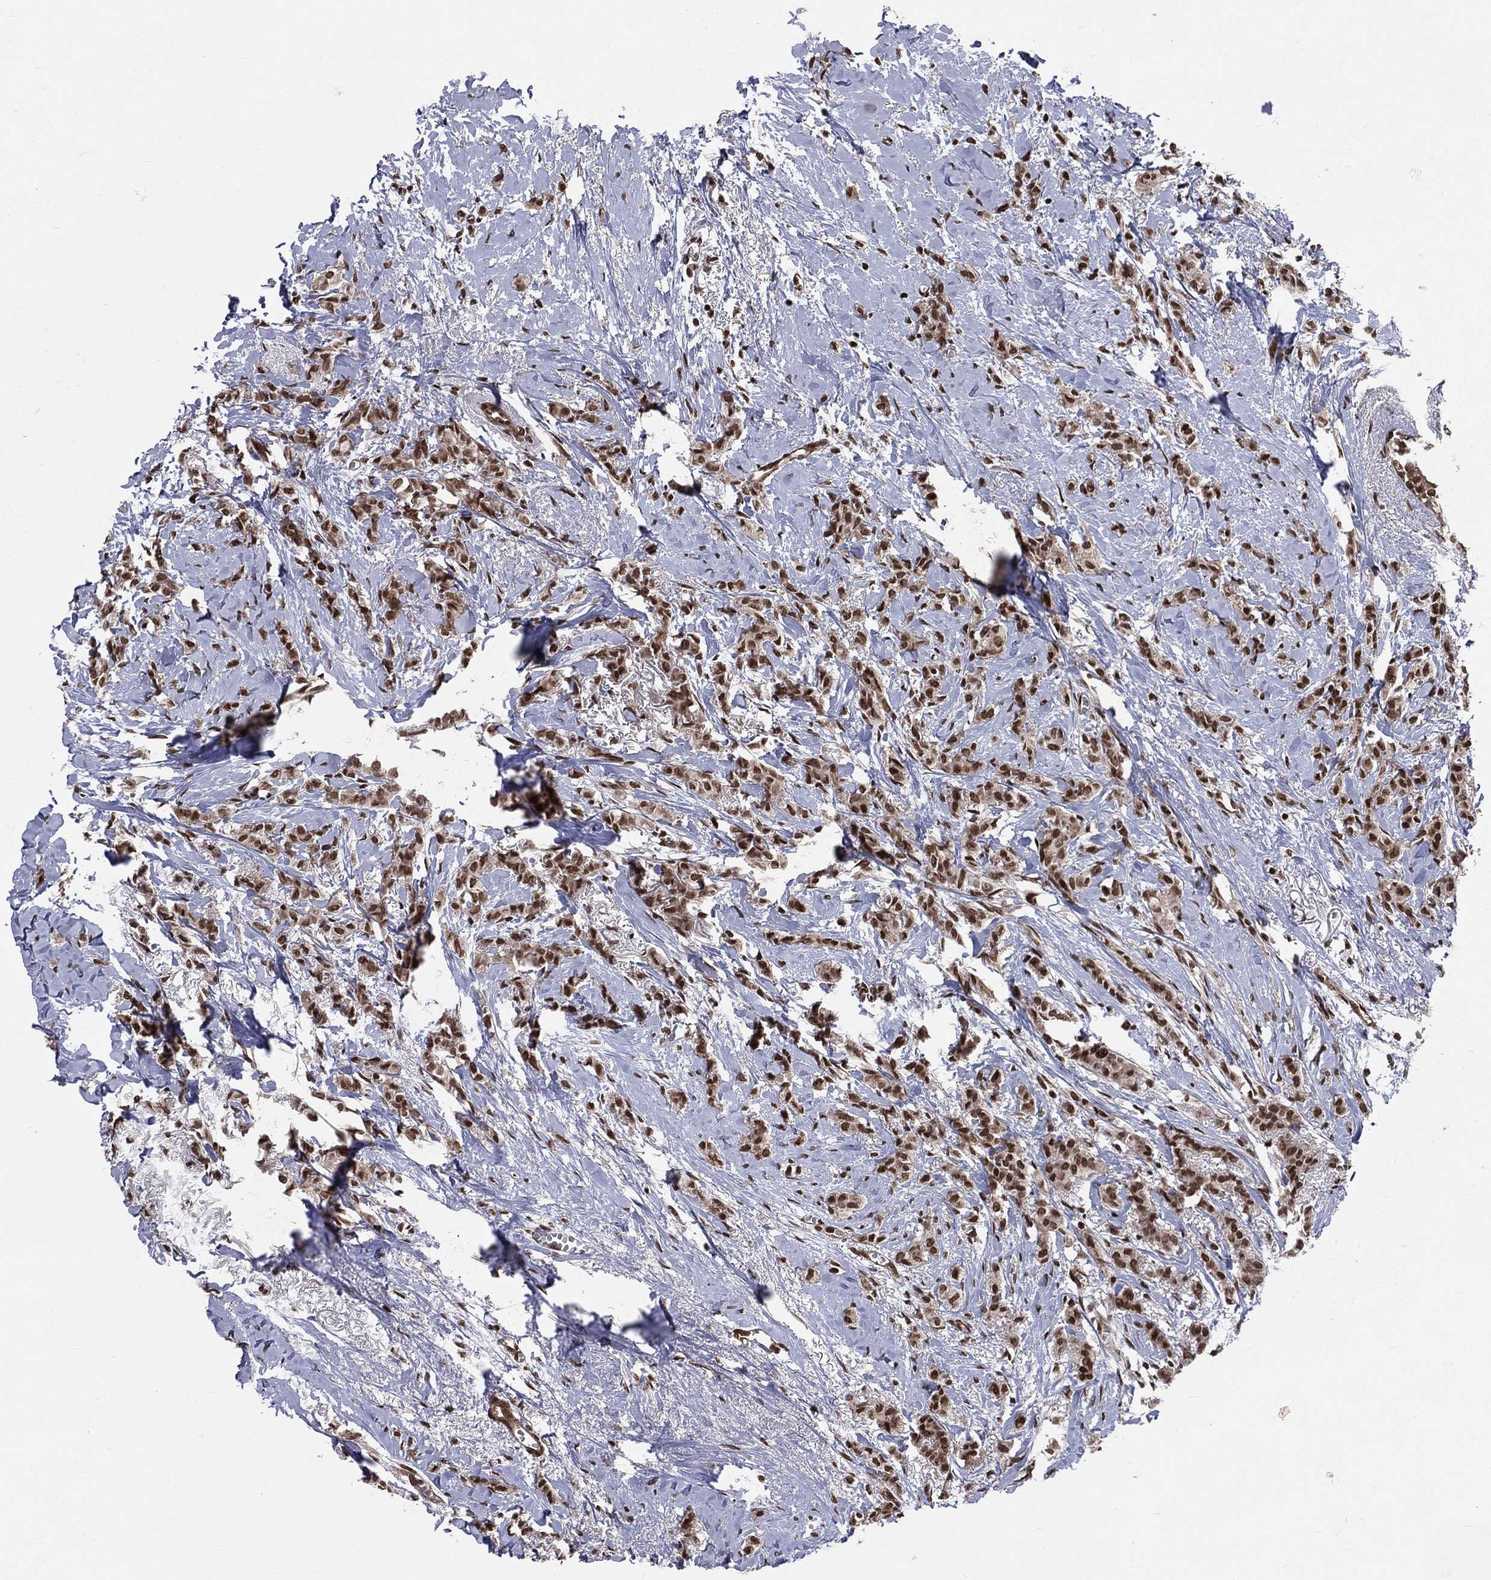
{"staining": {"intensity": "strong", "quantity": ">75%", "location": "nuclear"}, "tissue": "breast cancer", "cell_type": "Tumor cells", "image_type": "cancer", "snomed": [{"axis": "morphology", "description": "Duct carcinoma"}, {"axis": "topography", "description": "Breast"}], "caption": "This is an image of immunohistochemistry (IHC) staining of breast cancer (infiltrating ductal carcinoma), which shows strong staining in the nuclear of tumor cells.", "gene": "SMC3", "patient": {"sex": "female", "age": 85}}